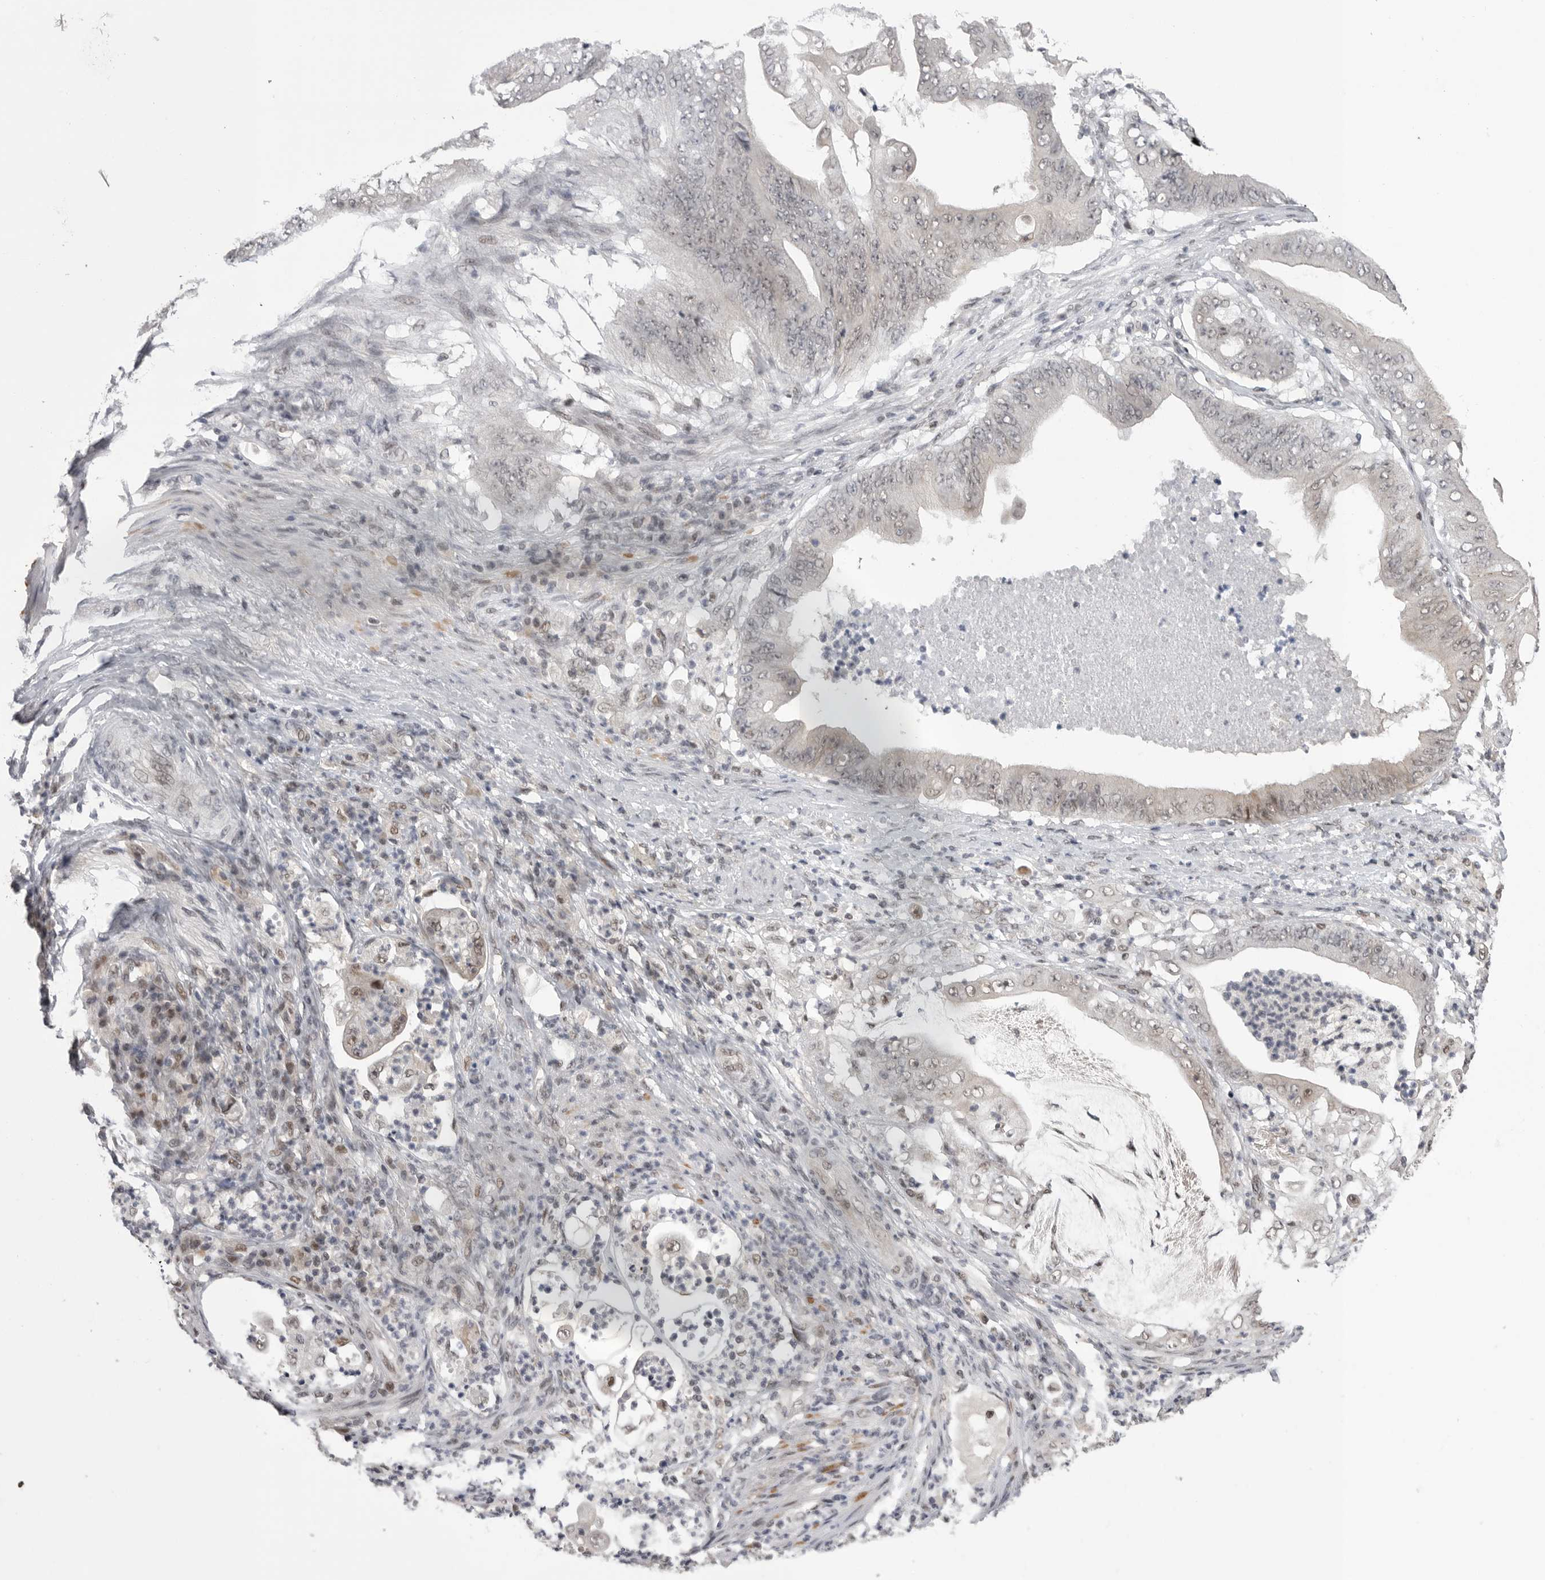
{"staining": {"intensity": "weak", "quantity": "<25%", "location": "nuclear"}, "tissue": "stomach cancer", "cell_type": "Tumor cells", "image_type": "cancer", "snomed": [{"axis": "morphology", "description": "Adenocarcinoma, NOS"}, {"axis": "topography", "description": "Stomach"}], "caption": "This is an immunohistochemistry (IHC) image of stomach cancer. There is no positivity in tumor cells.", "gene": "POU5F1", "patient": {"sex": "female", "age": 73}}